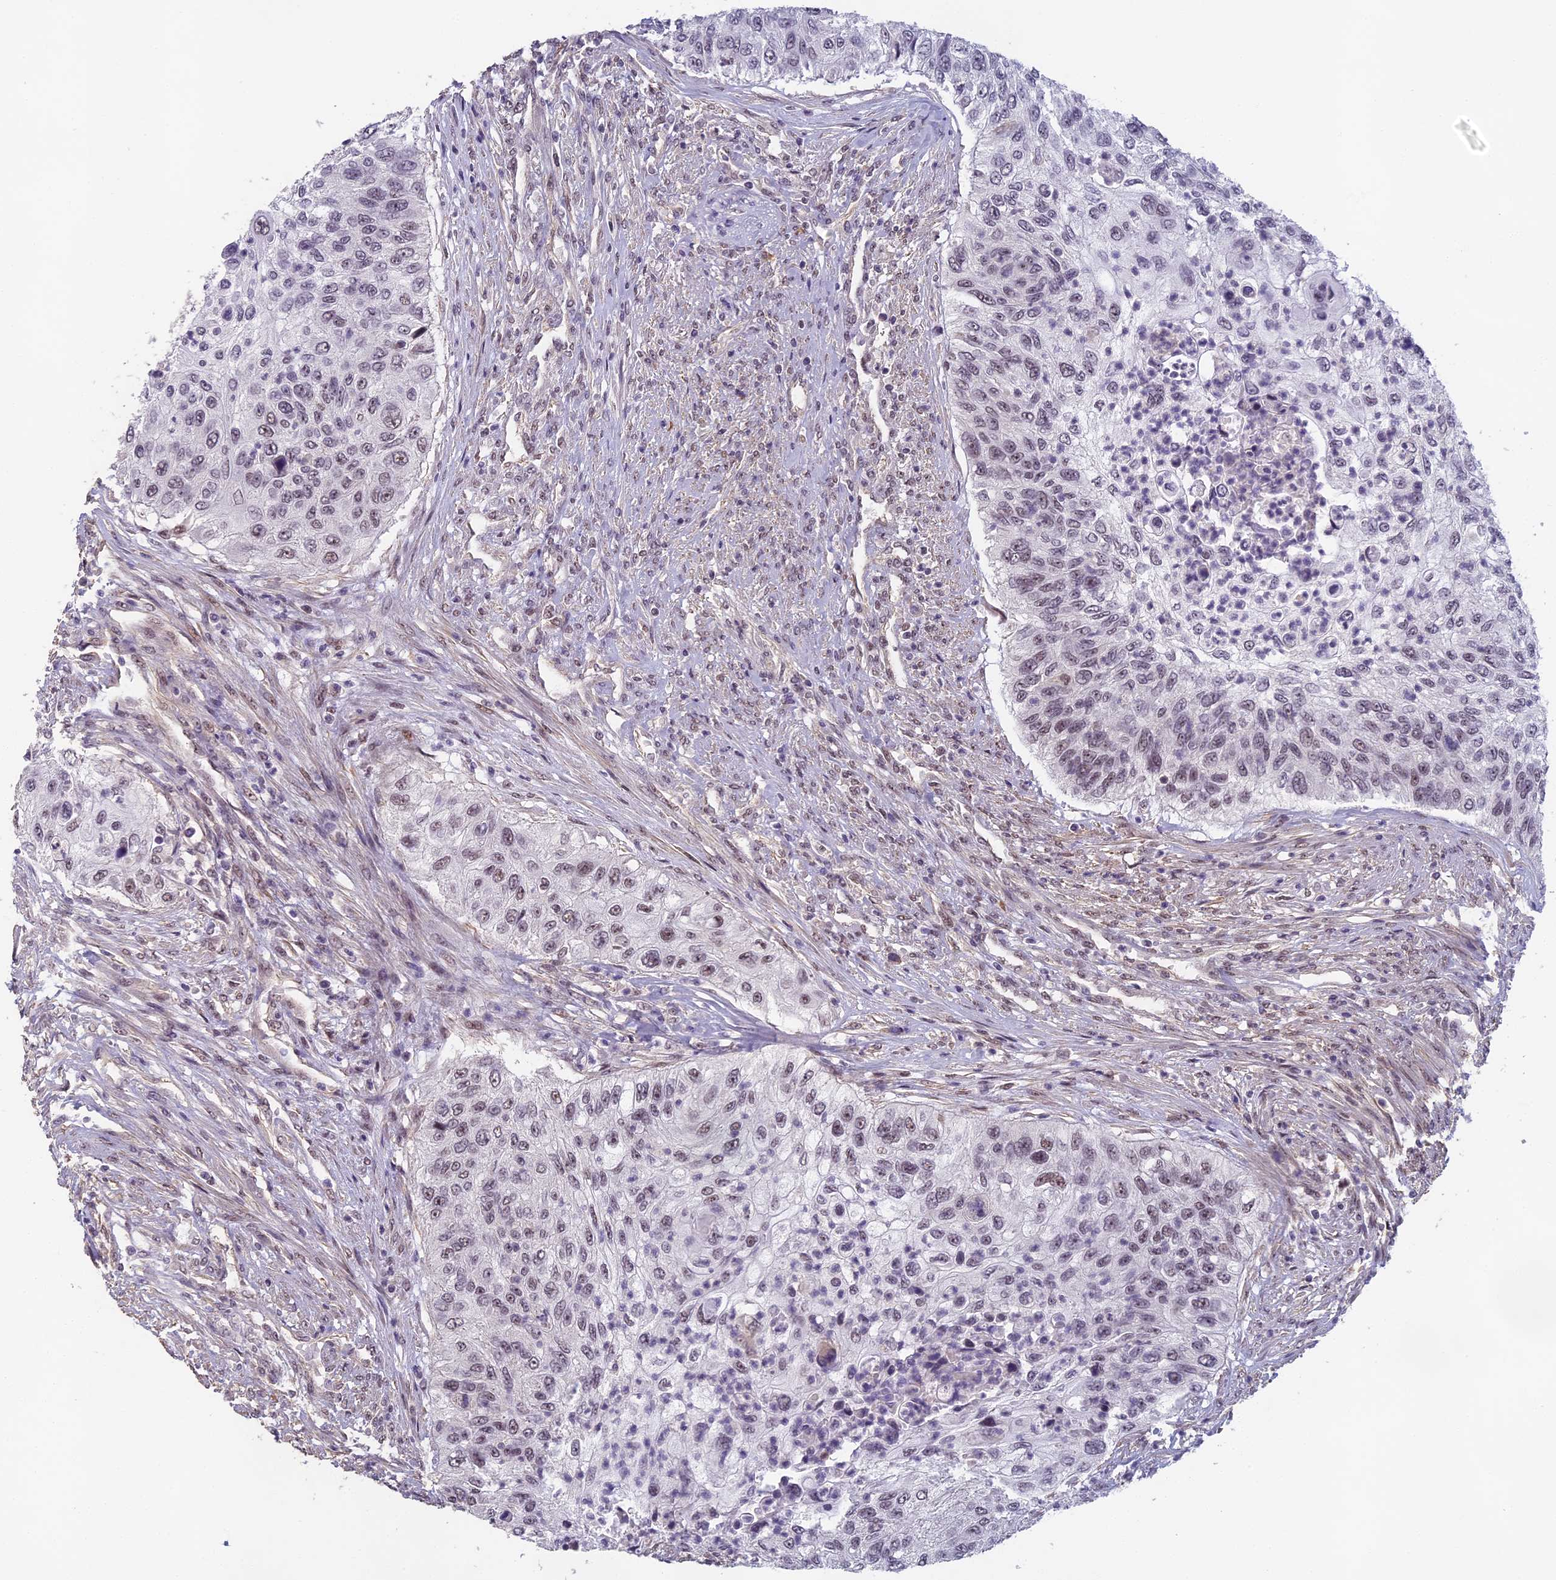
{"staining": {"intensity": "weak", "quantity": "<25%", "location": "nuclear"}, "tissue": "urothelial cancer", "cell_type": "Tumor cells", "image_type": "cancer", "snomed": [{"axis": "morphology", "description": "Urothelial carcinoma, High grade"}, {"axis": "topography", "description": "Urinary bladder"}], "caption": "The IHC histopathology image has no significant expression in tumor cells of urothelial carcinoma (high-grade) tissue.", "gene": "MORF4L1", "patient": {"sex": "female", "age": 60}}